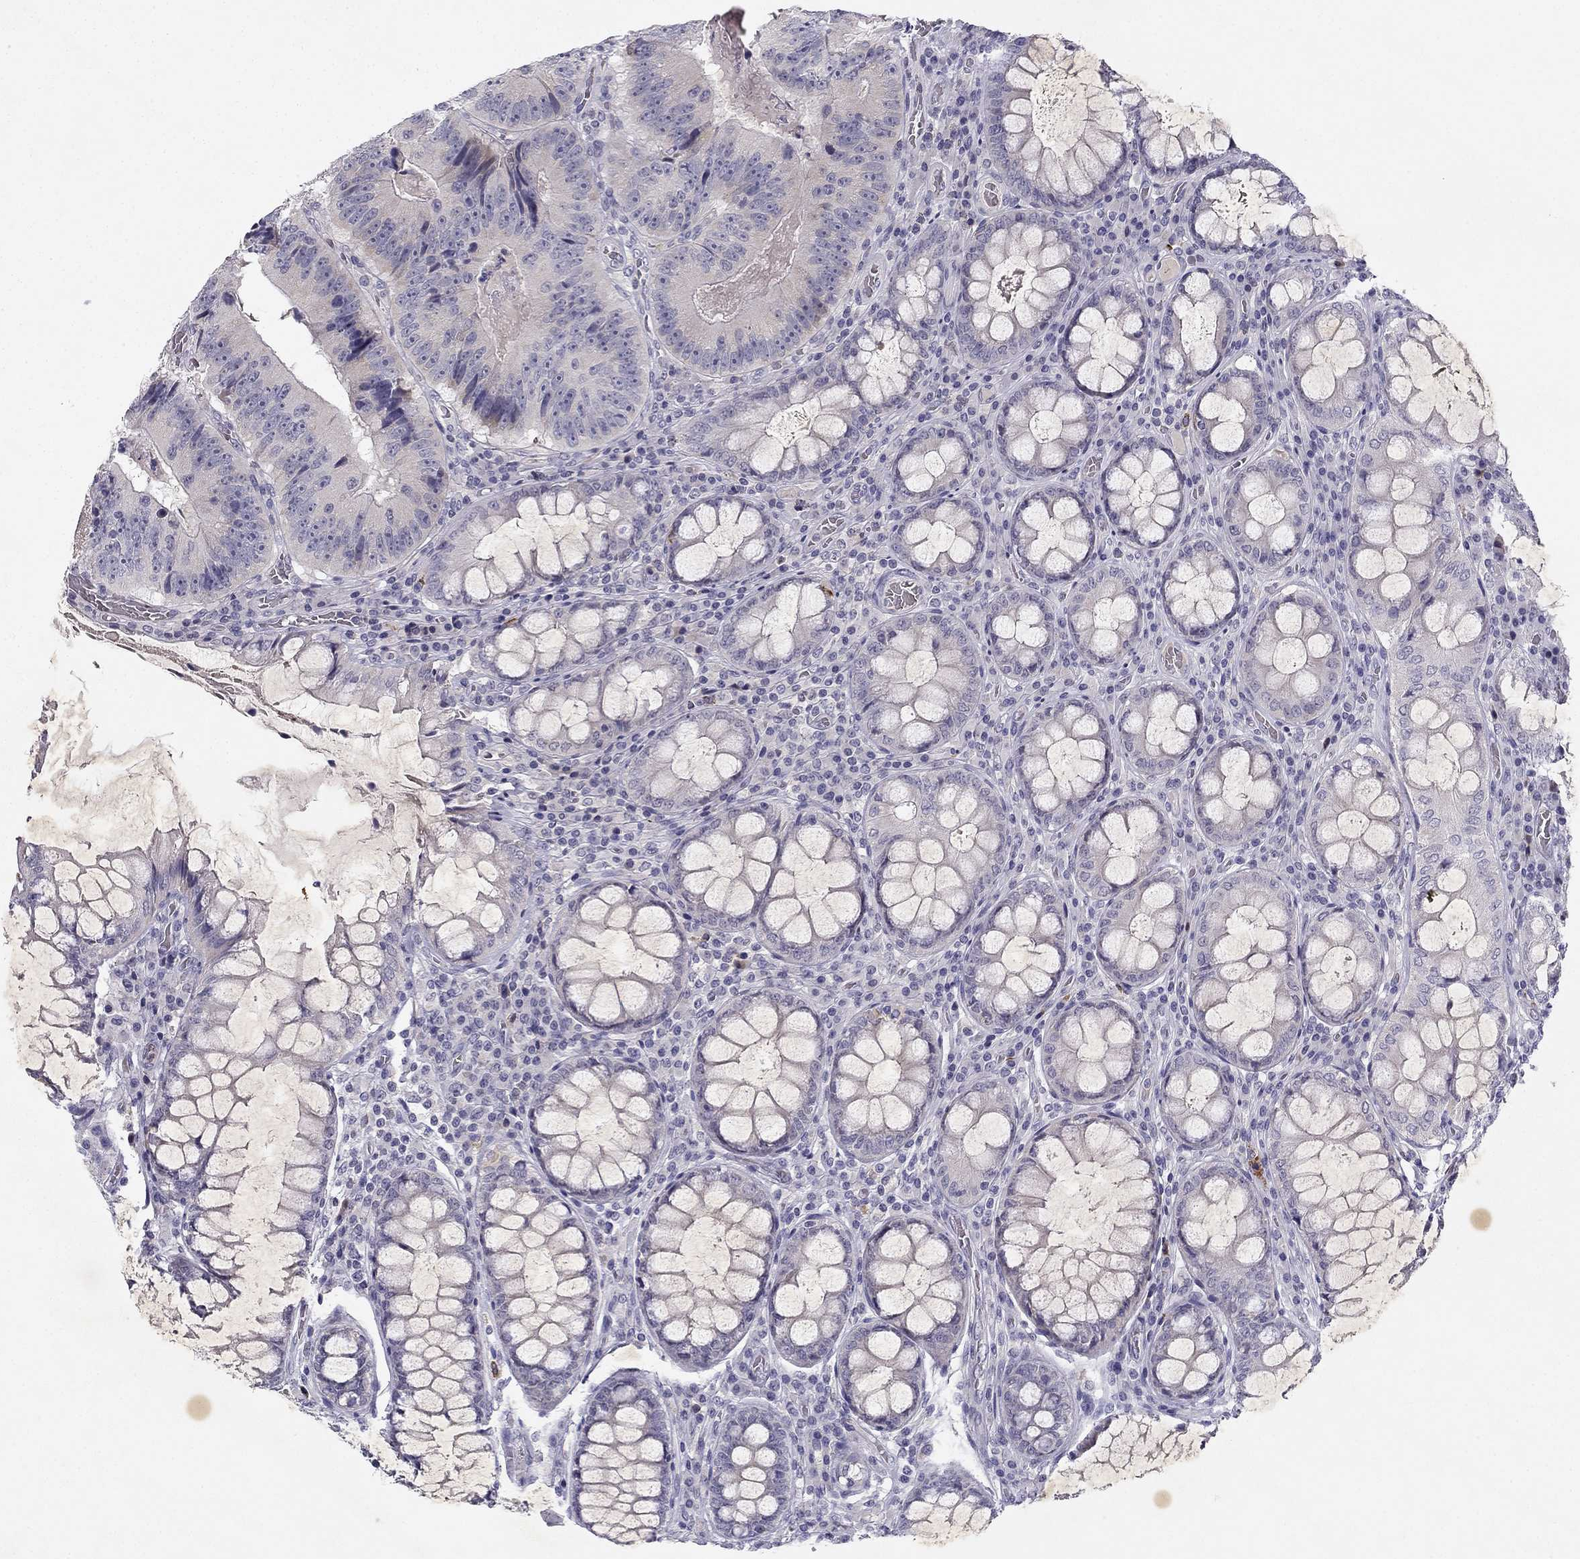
{"staining": {"intensity": "negative", "quantity": "none", "location": "none"}, "tissue": "colorectal cancer", "cell_type": "Tumor cells", "image_type": "cancer", "snomed": [{"axis": "morphology", "description": "Adenocarcinoma, NOS"}, {"axis": "topography", "description": "Colon"}], "caption": "The micrograph reveals no significant staining in tumor cells of adenocarcinoma (colorectal).", "gene": "SLC6A4", "patient": {"sex": "female", "age": 86}}